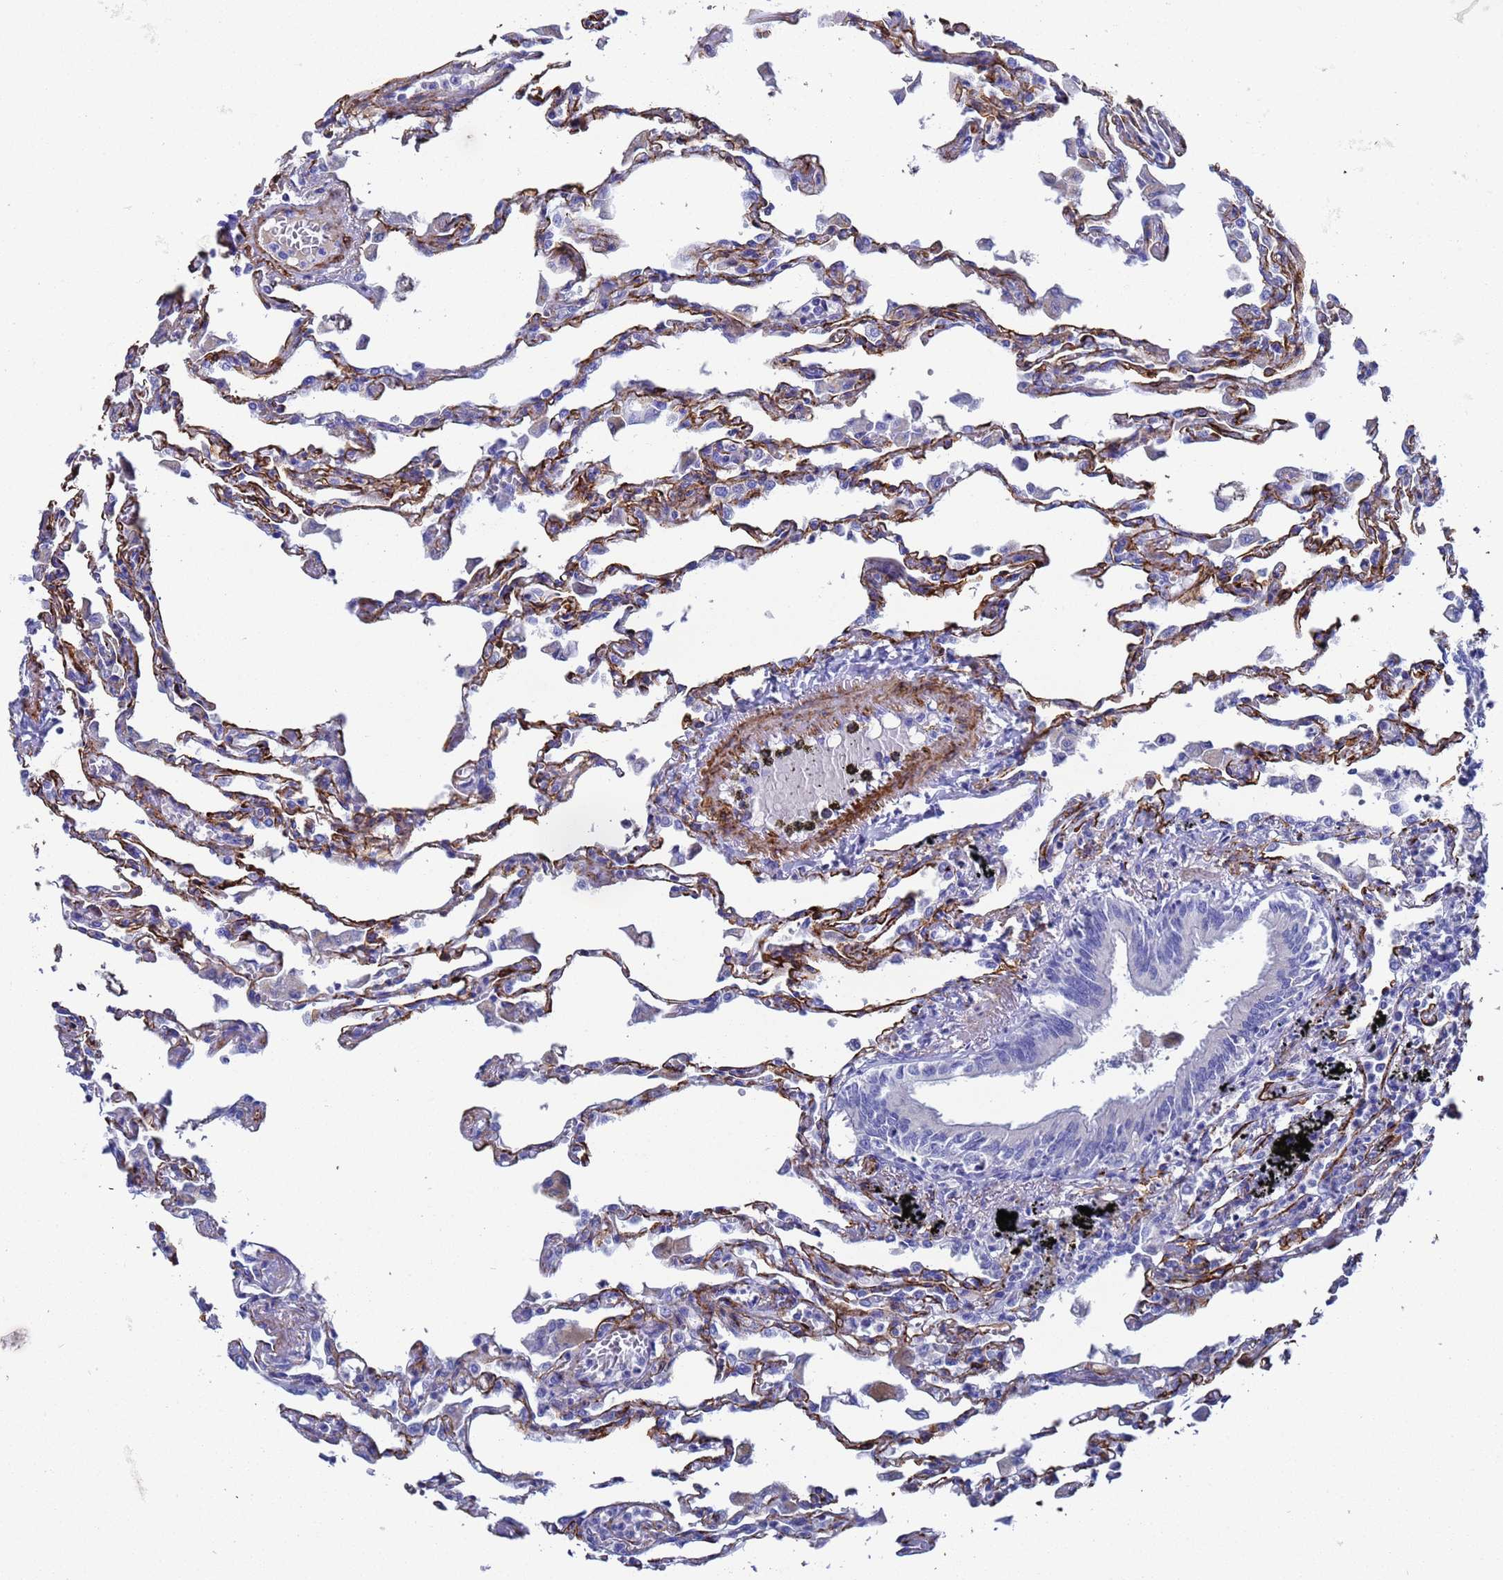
{"staining": {"intensity": "negative", "quantity": "none", "location": "none"}, "tissue": "lung", "cell_type": "Alveolar cells", "image_type": "normal", "snomed": [{"axis": "morphology", "description": "Normal tissue, NOS"}, {"axis": "topography", "description": "Bronchus"}, {"axis": "topography", "description": "Lung"}], "caption": "High power microscopy photomicrograph of an IHC image of unremarkable lung, revealing no significant positivity in alveolar cells.", "gene": "ADIPOQ", "patient": {"sex": "female", "age": 49}}